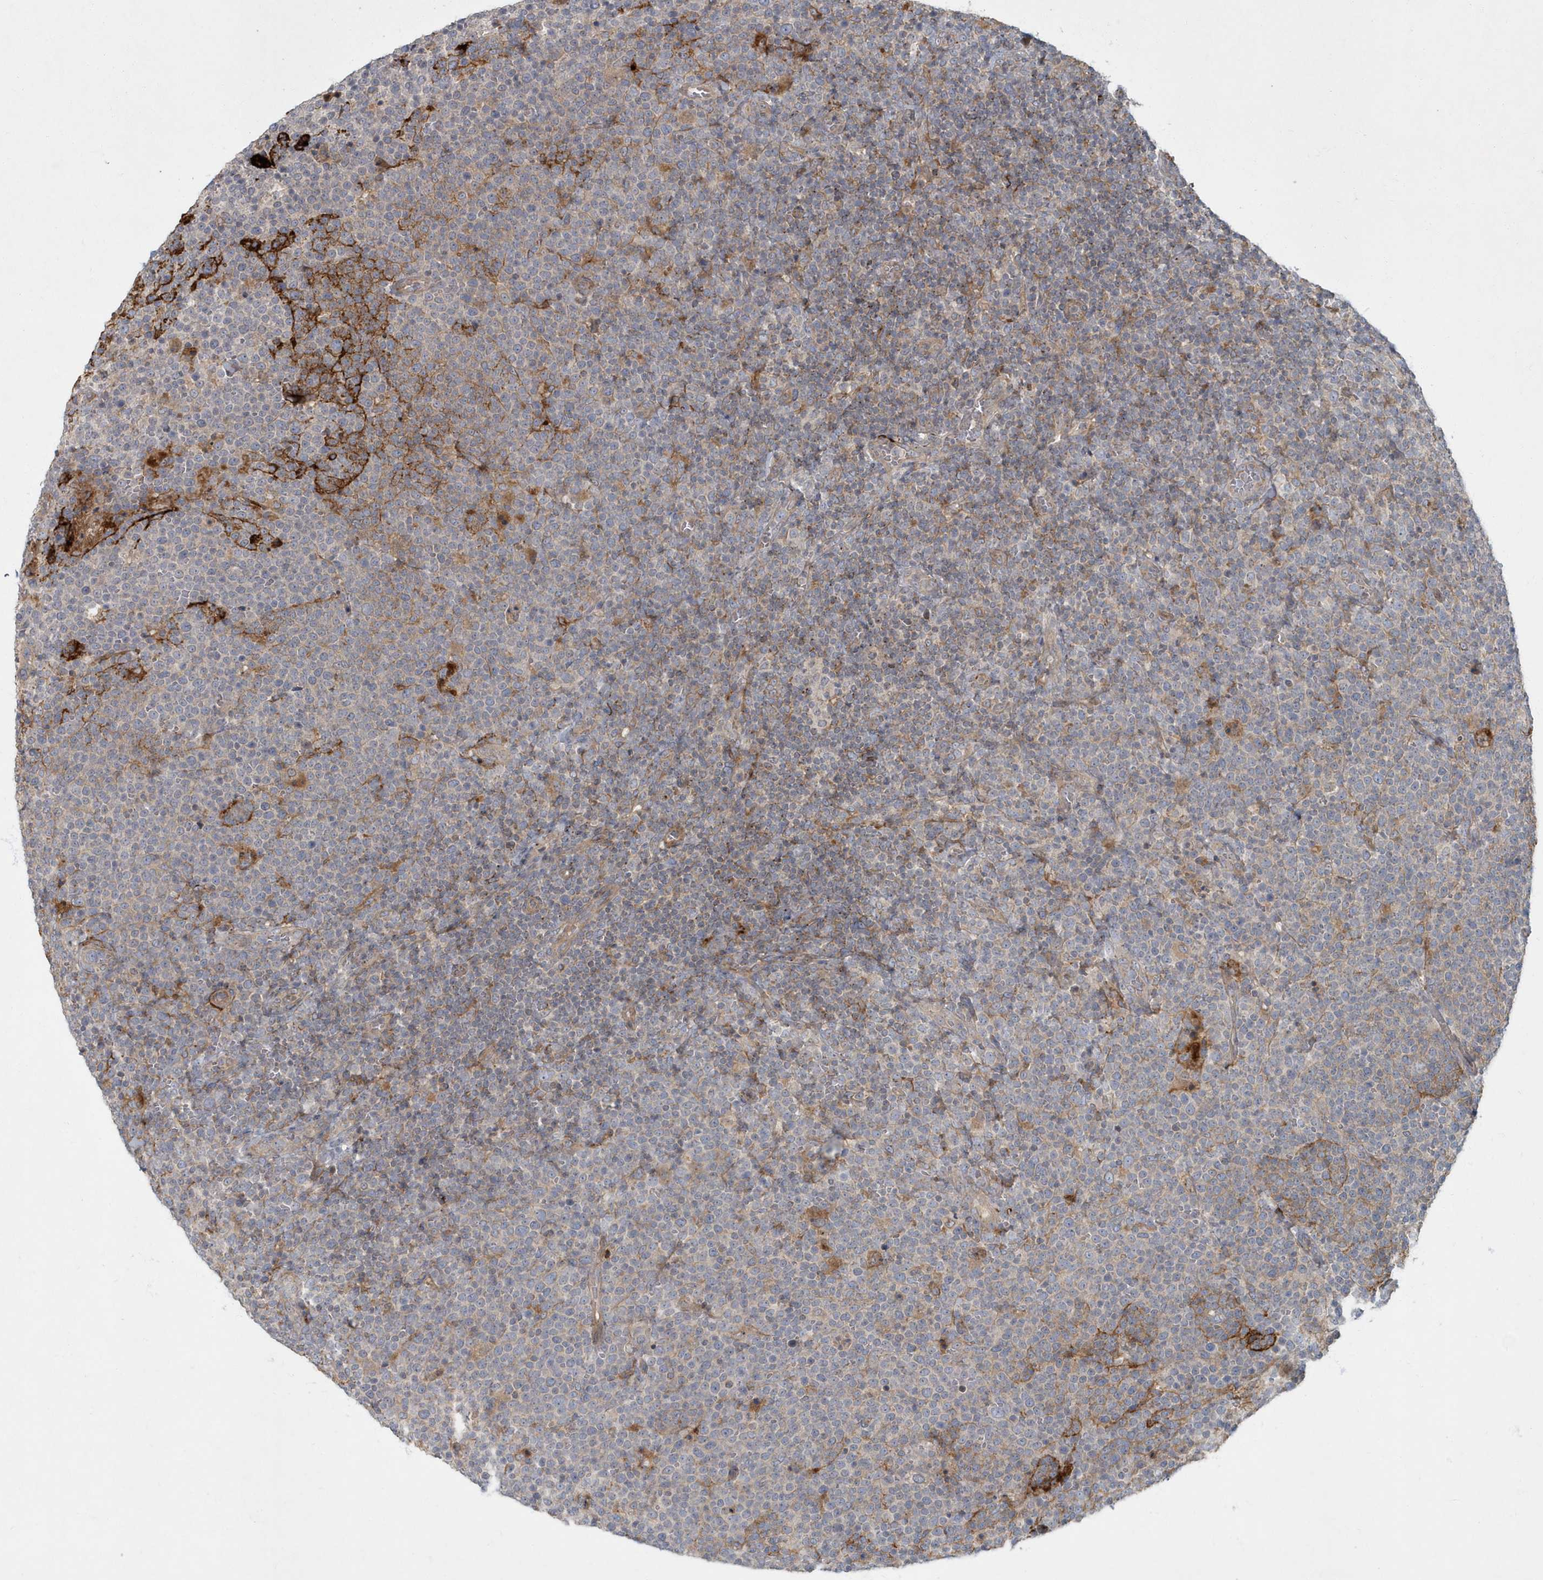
{"staining": {"intensity": "negative", "quantity": "none", "location": "none"}, "tissue": "lymphoma", "cell_type": "Tumor cells", "image_type": "cancer", "snomed": [{"axis": "morphology", "description": "Malignant lymphoma, non-Hodgkin's type, High grade"}, {"axis": "topography", "description": "Lymph node"}], "caption": "Lymphoma stained for a protein using immunohistochemistry (IHC) displays no staining tumor cells.", "gene": "ARHGEF38", "patient": {"sex": "male", "age": 61}}